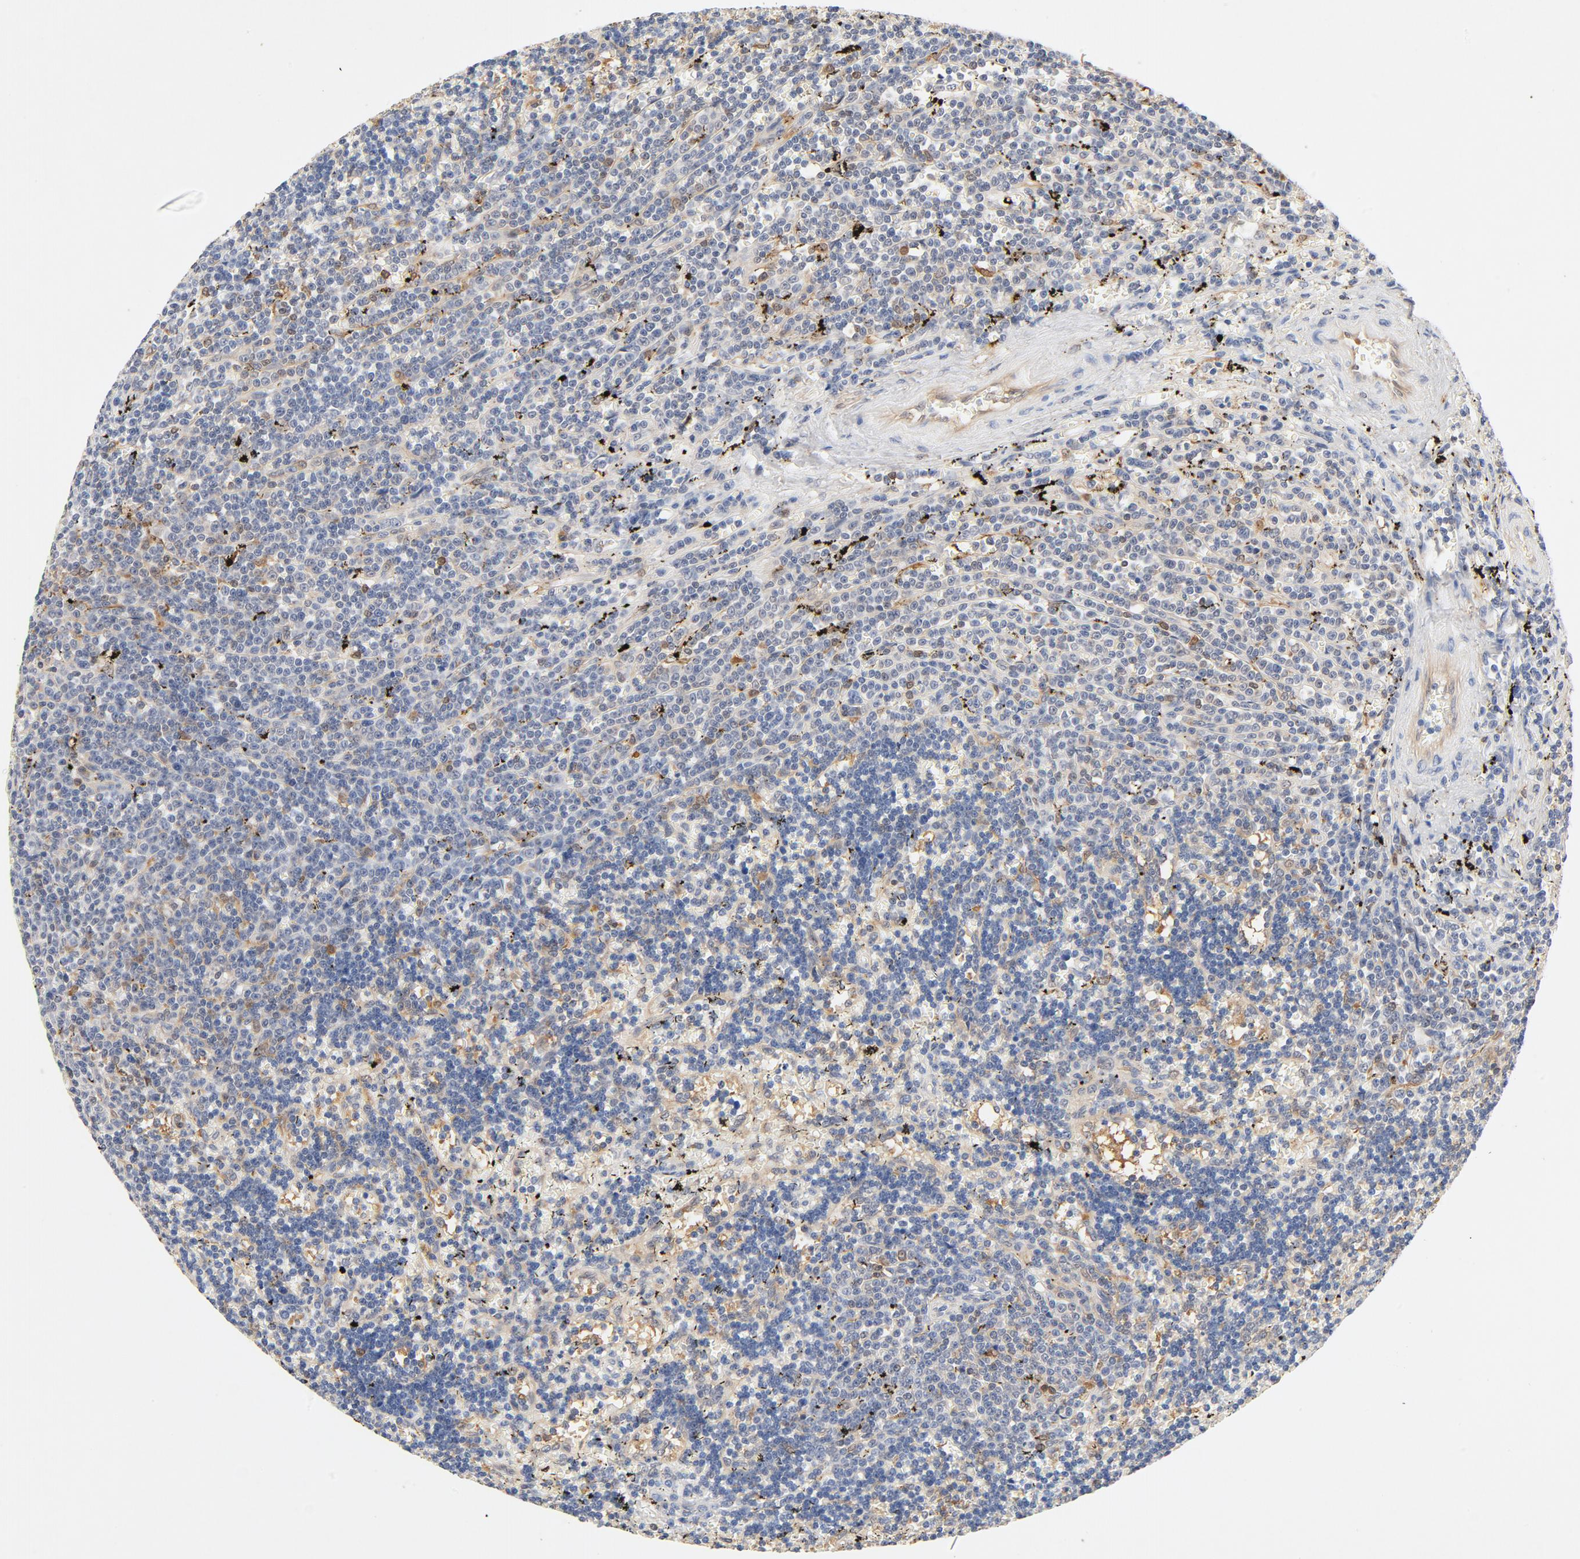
{"staining": {"intensity": "weak", "quantity": "<25%", "location": "cytoplasmic/membranous"}, "tissue": "lymphoma", "cell_type": "Tumor cells", "image_type": "cancer", "snomed": [{"axis": "morphology", "description": "Malignant lymphoma, non-Hodgkin's type, Low grade"}, {"axis": "topography", "description": "Spleen"}], "caption": "Immunohistochemical staining of human lymphoma demonstrates no significant expression in tumor cells.", "gene": "STAT1", "patient": {"sex": "male", "age": 60}}